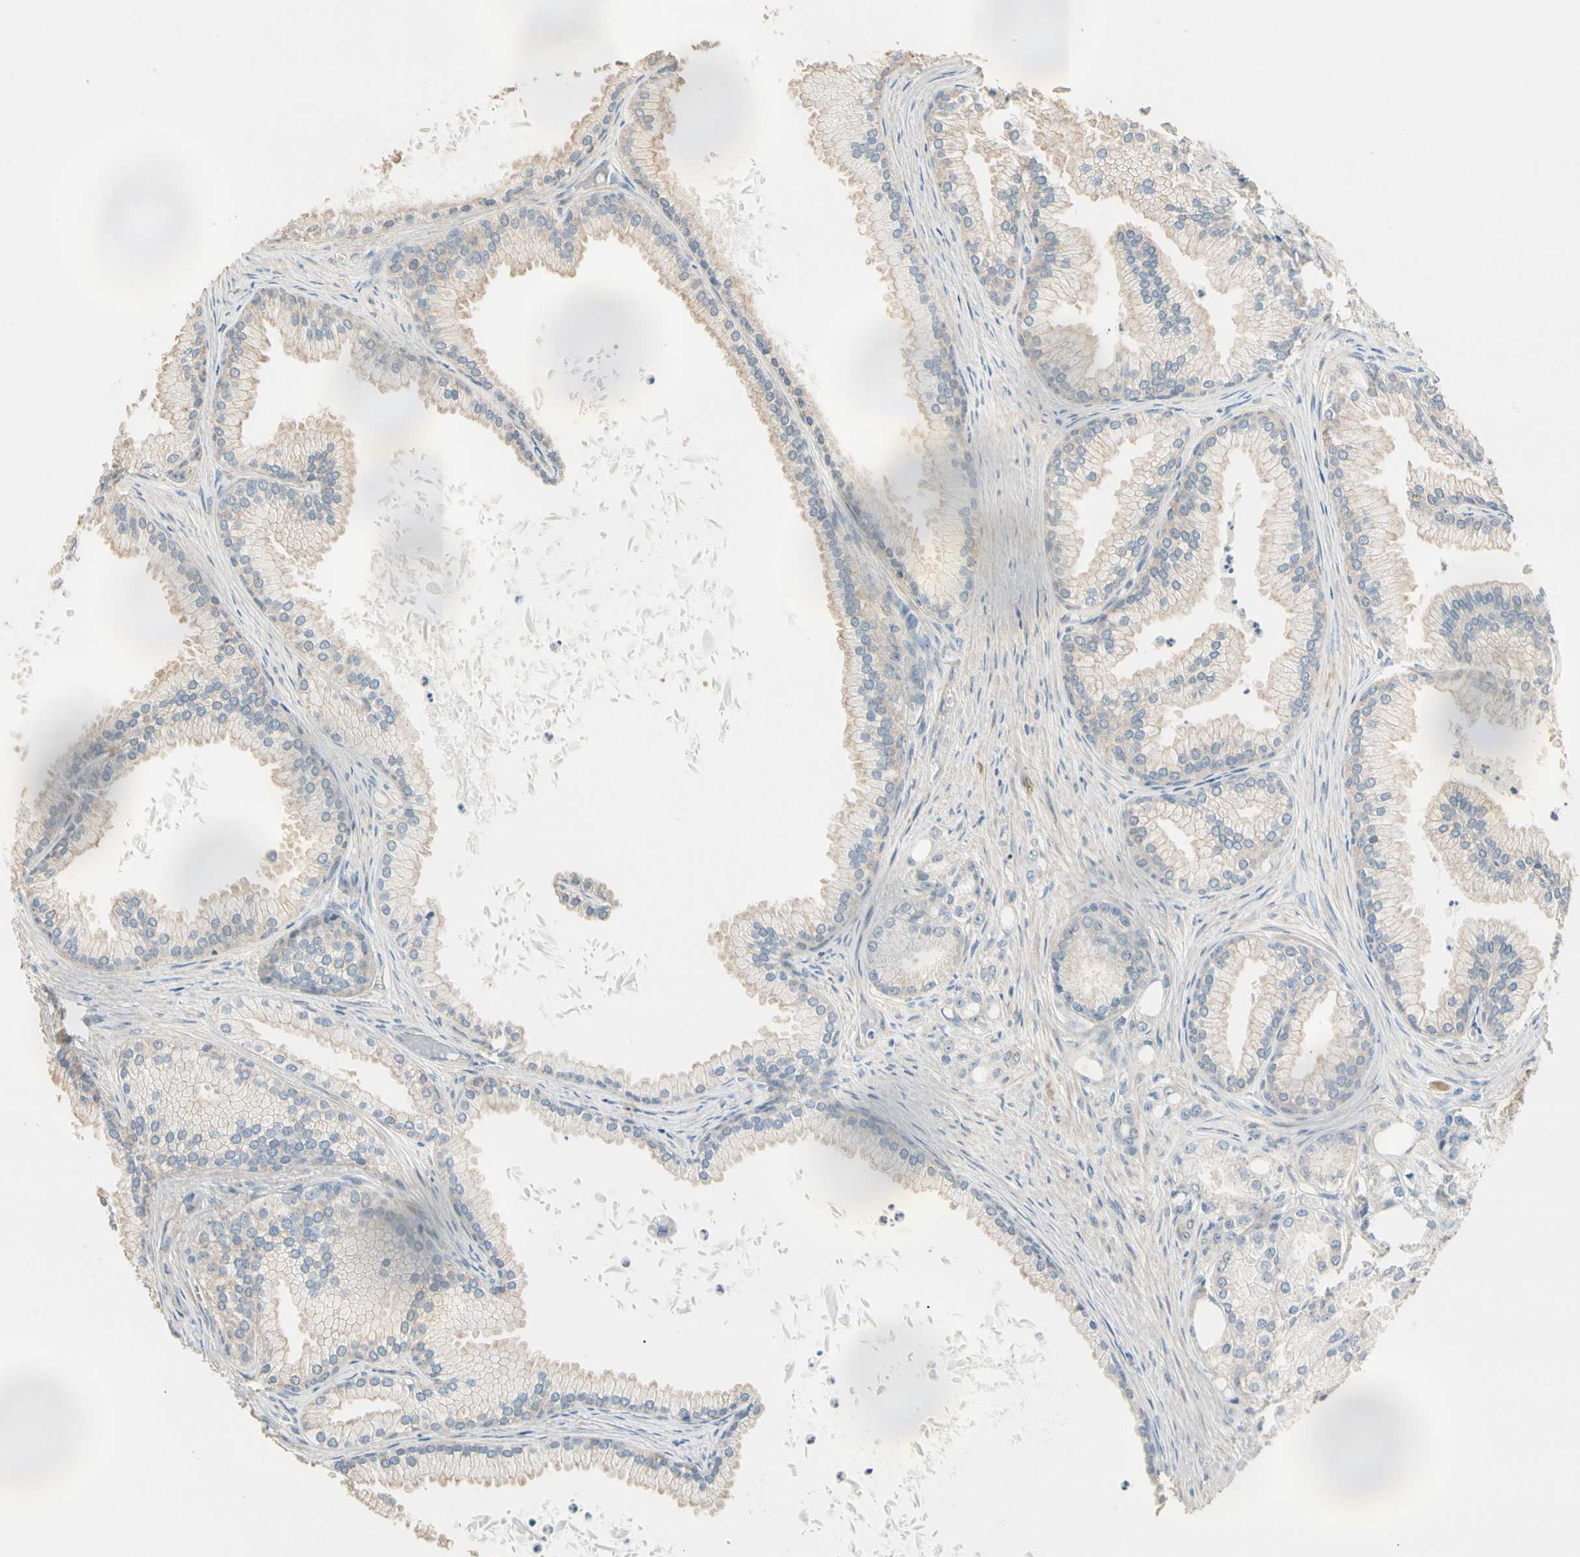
{"staining": {"intensity": "negative", "quantity": "none", "location": "none"}, "tissue": "prostate cancer", "cell_type": "Tumor cells", "image_type": "cancer", "snomed": [{"axis": "morphology", "description": "Adenocarcinoma, Low grade"}, {"axis": "topography", "description": "Prostate"}], "caption": "High power microscopy image of an IHC micrograph of prostate adenocarcinoma (low-grade), revealing no significant positivity in tumor cells. (Immunohistochemistry, brightfield microscopy, high magnification).", "gene": "GNE", "patient": {"sex": "male", "age": 72}}